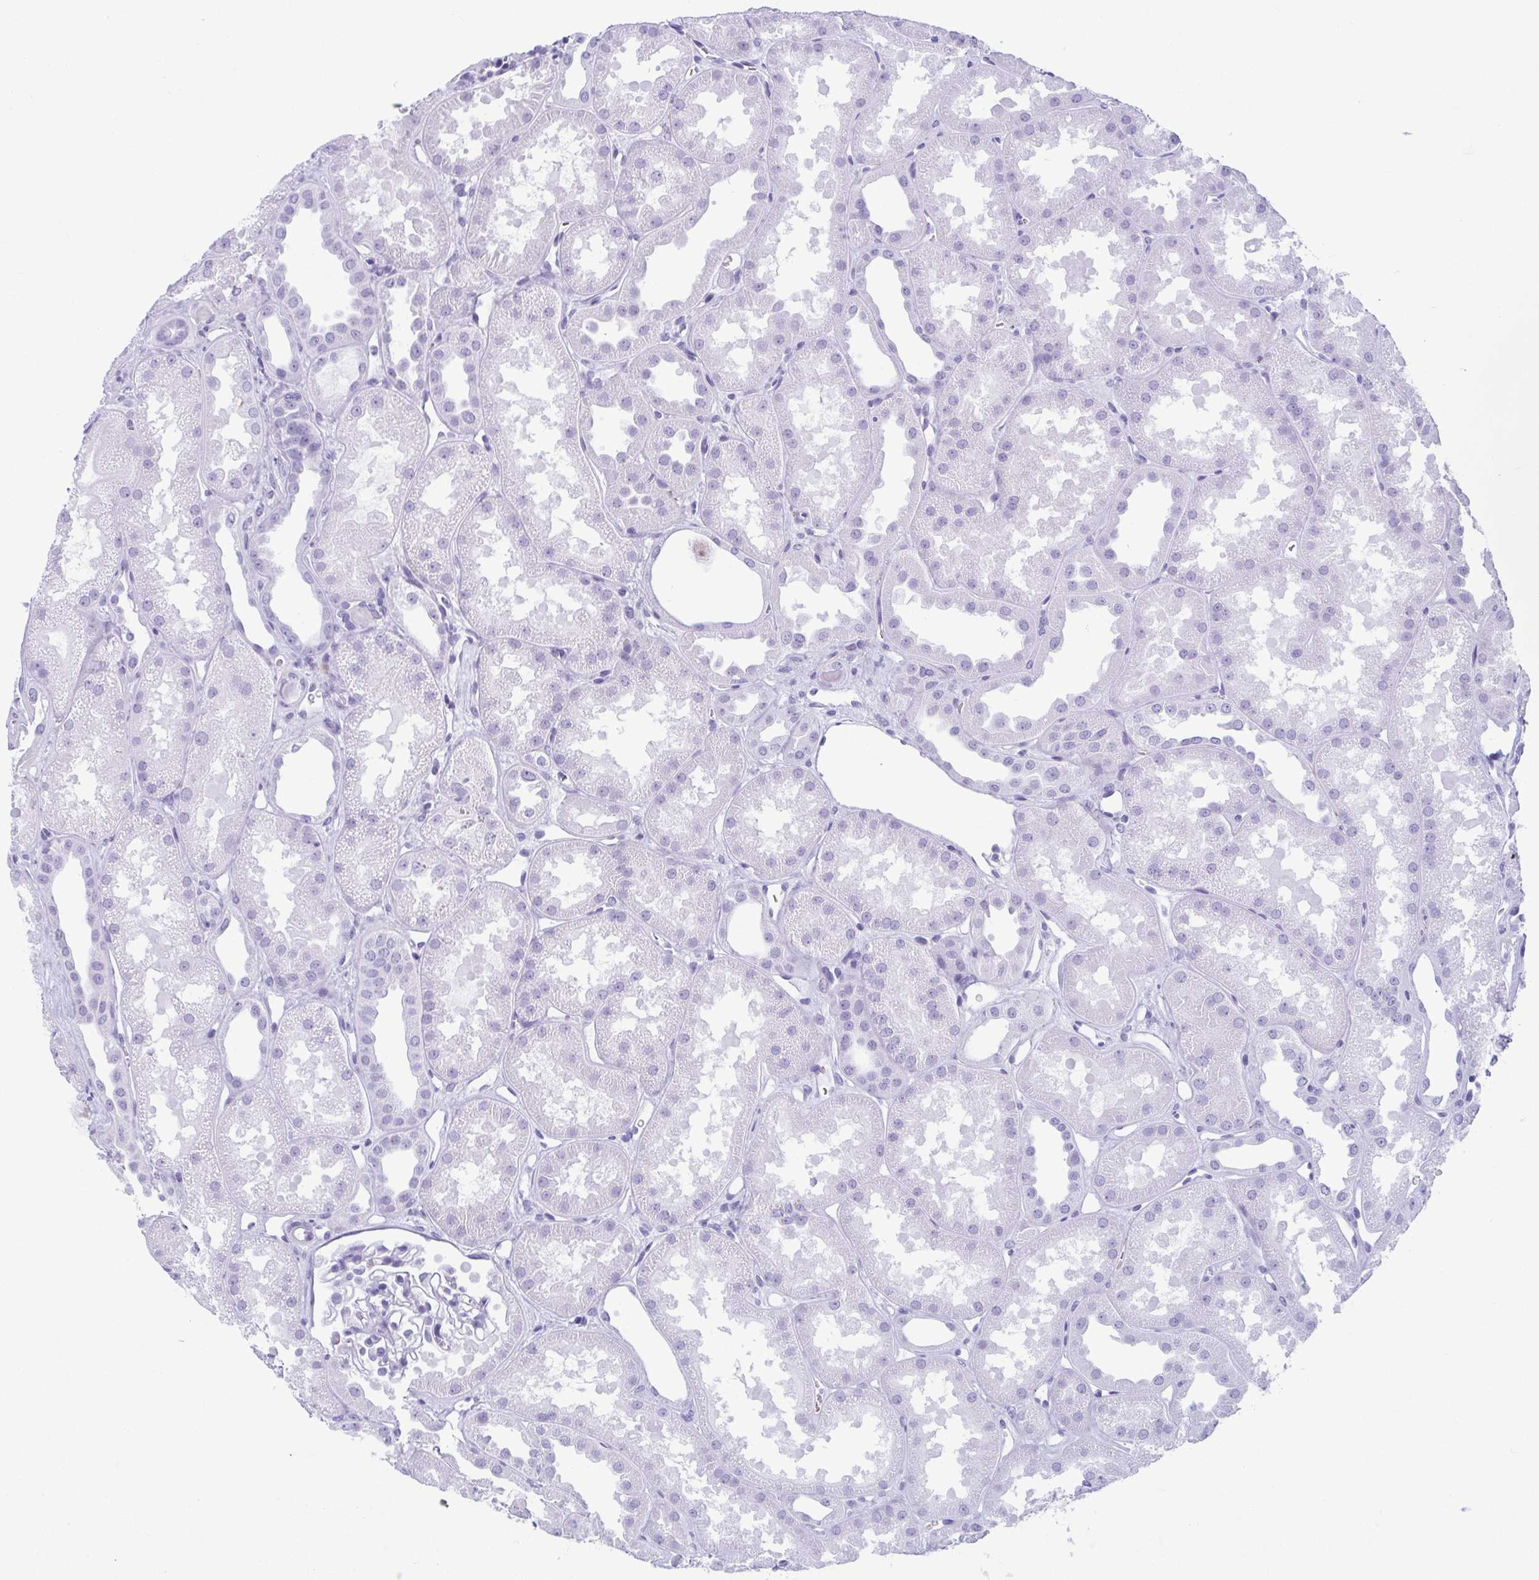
{"staining": {"intensity": "negative", "quantity": "none", "location": "none"}, "tissue": "kidney", "cell_type": "Cells in glomeruli", "image_type": "normal", "snomed": [{"axis": "morphology", "description": "Normal tissue, NOS"}, {"axis": "topography", "description": "Kidney"}], "caption": "Immunohistochemistry histopathology image of unremarkable kidney: human kidney stained with DAB shows no significant protein expression in cells in glomeruli. The staining is performed using DAB brown chromogen with nuclei counter-stained in using hematoxylin.", "gene": "TCEAL3", "patient": {"sex": "male", "age": 61}}